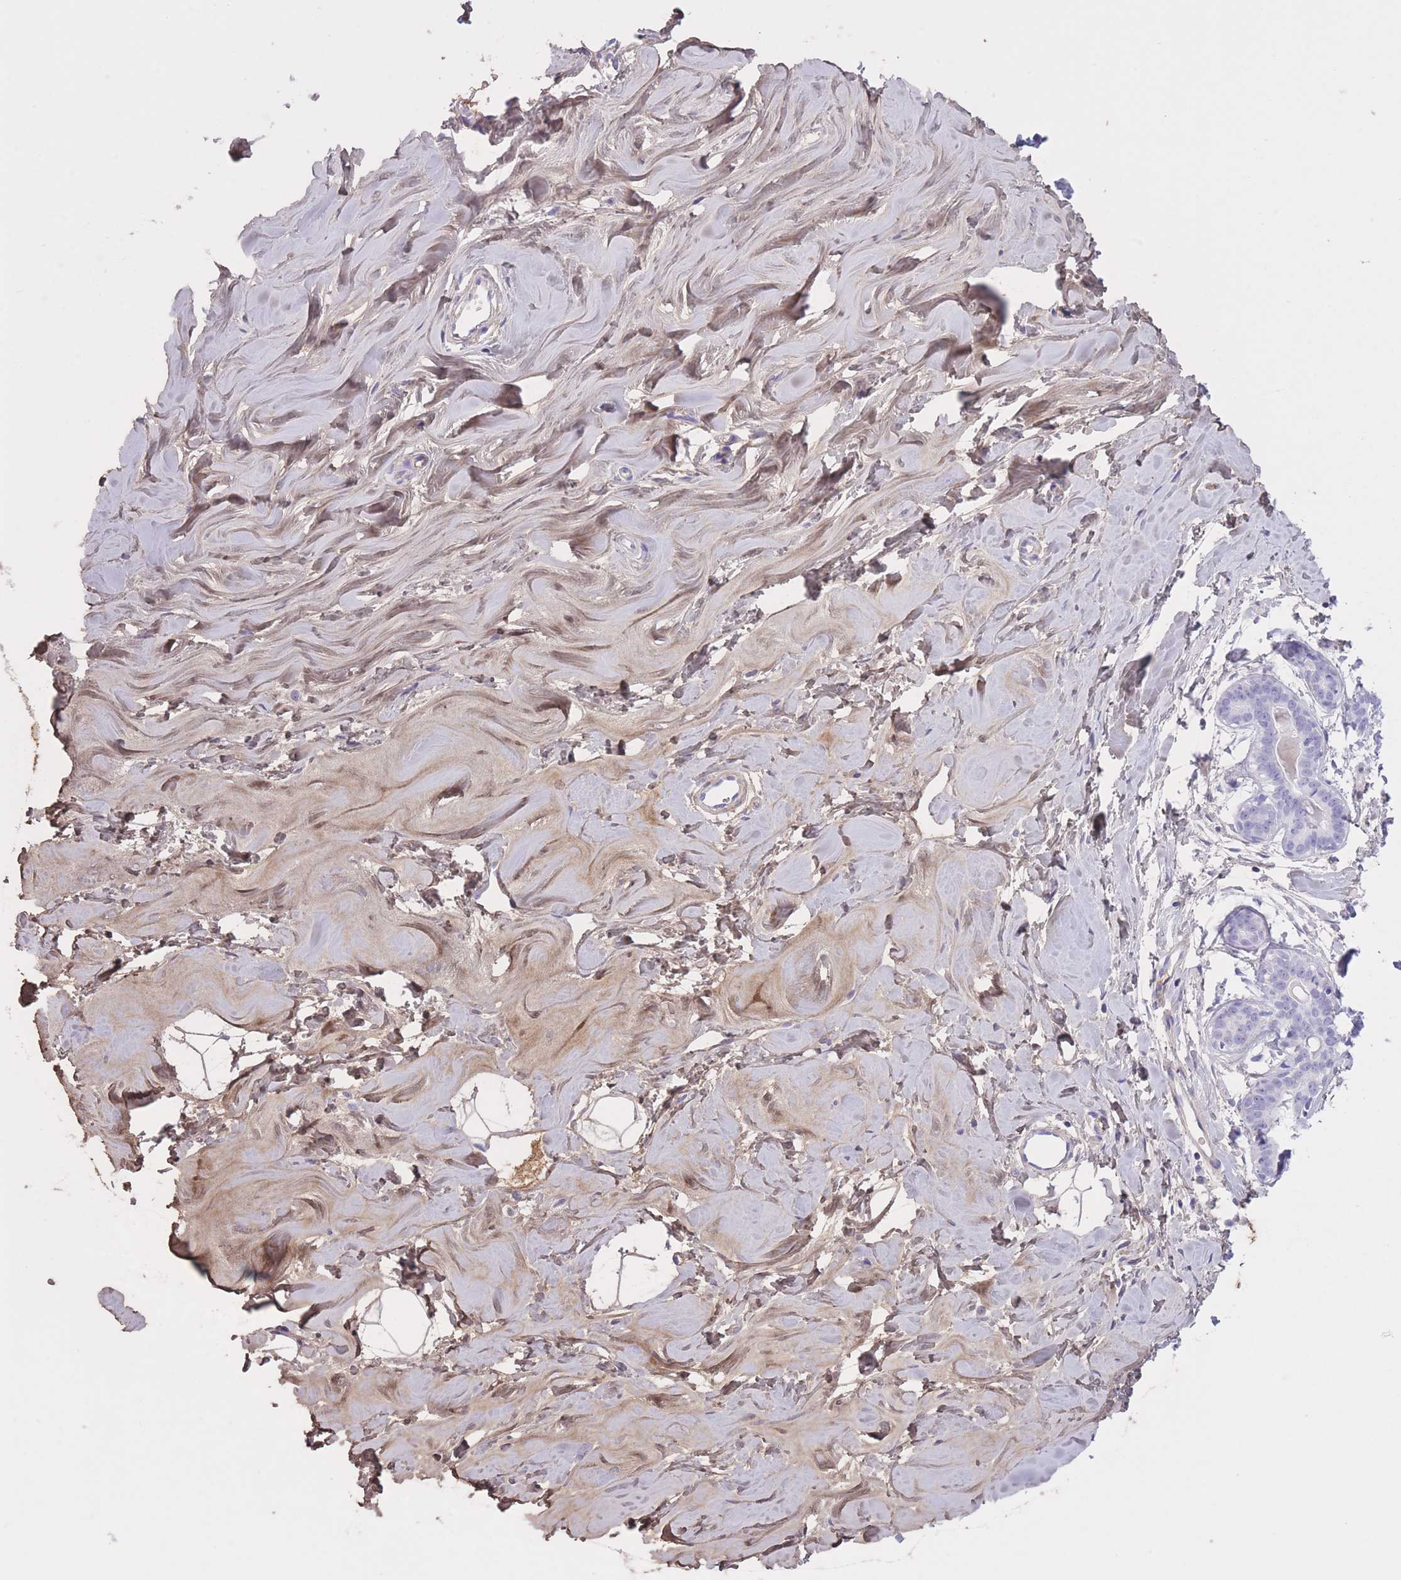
{"staining": {"intensity": "negative", "quantity": "none", "location": "none"}, "tissue": "breast", "cell_type": "Adipocytes", "image_type": "normal", "snomed": [{"axis": "morphology", "description": "Normal tissue, NOS"}, {"axis": "topography", "description": "Breast"}], "caption": "An image of breast stained for a protein displays no brown staining in adipocytes.", "gene": "AP3S1", "patient": {"sex": "female", "age": 25}}